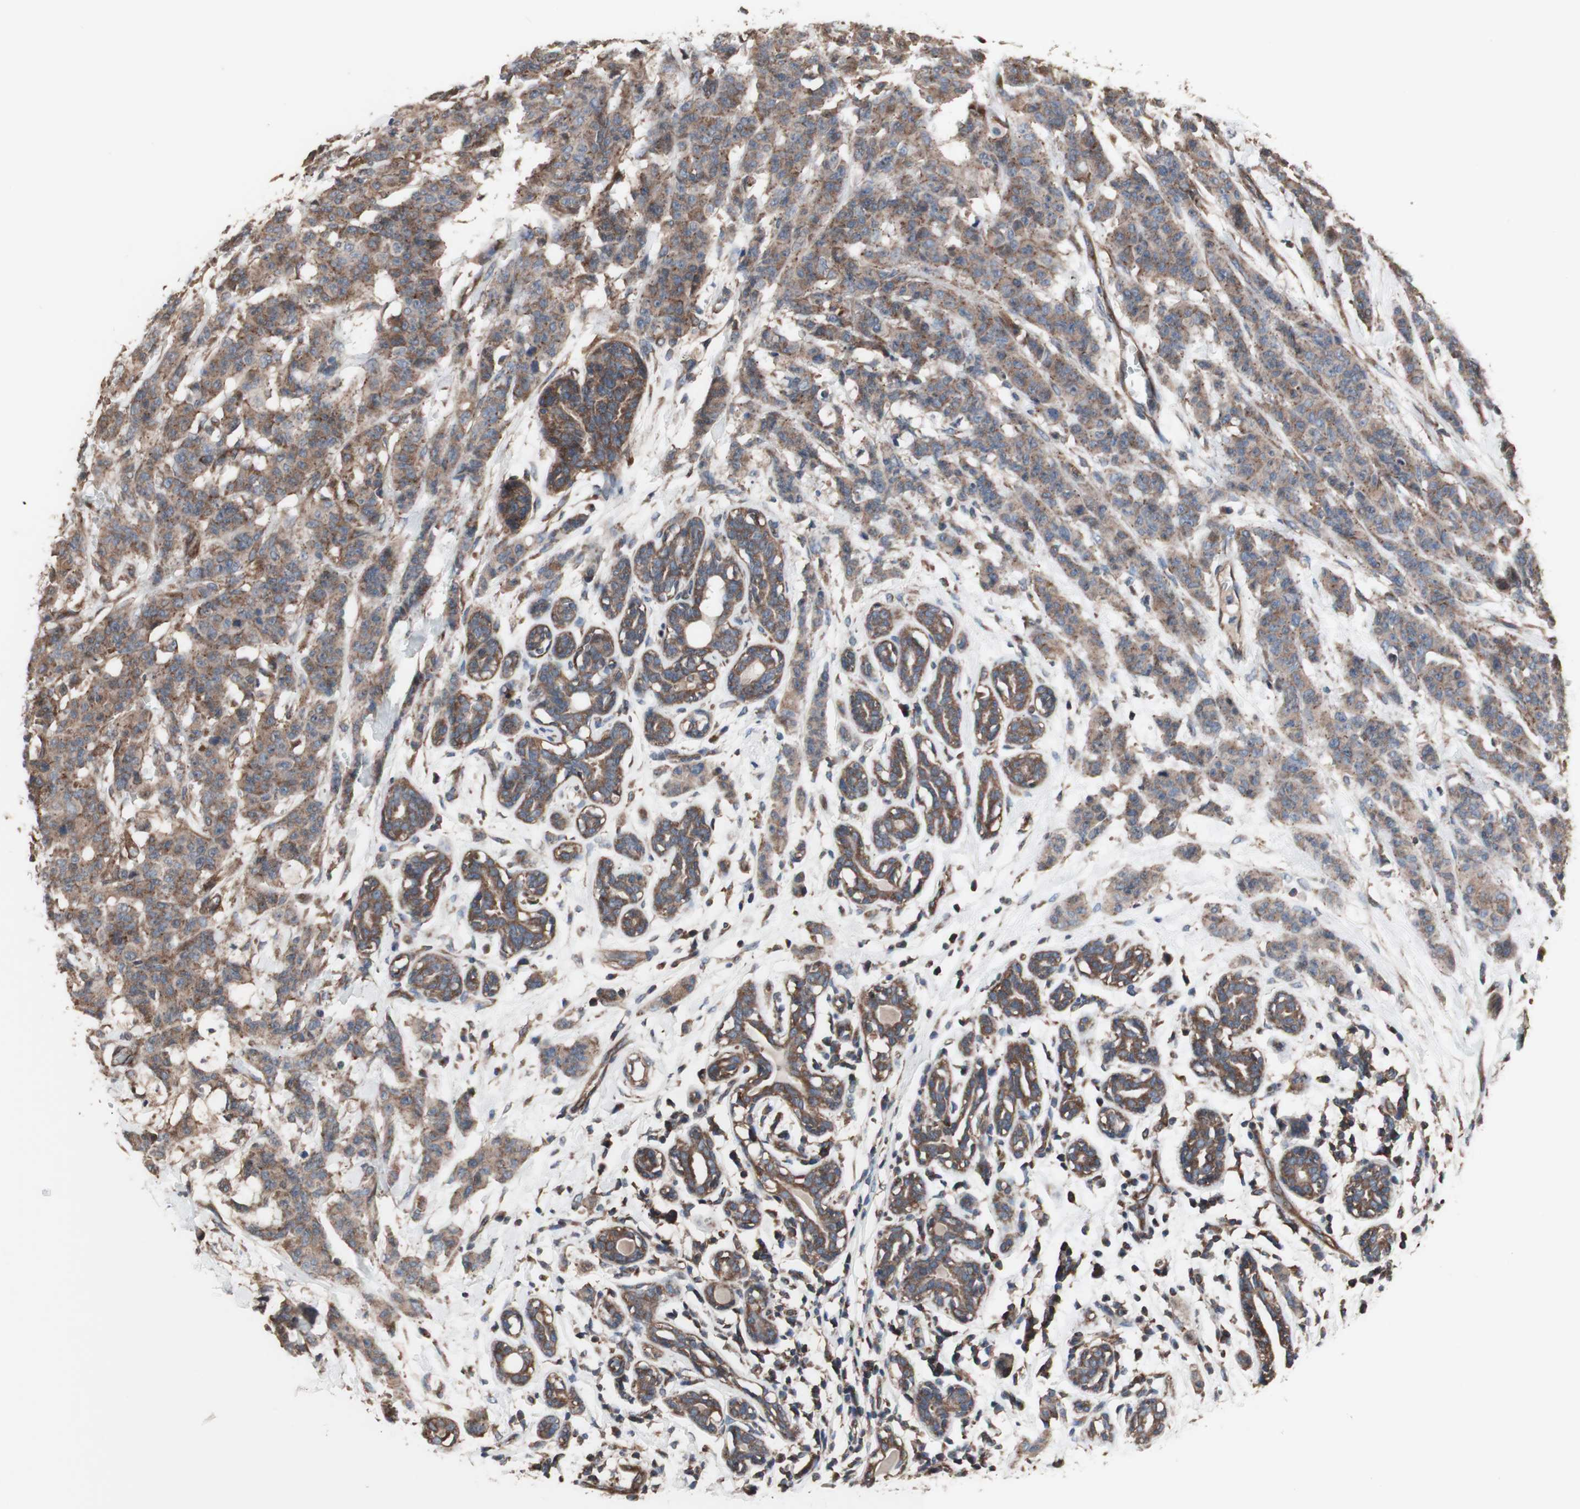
{"staining": {"intensity": "moderate", "quantity": ">75%", "location": "cytoplasmic/membranous"}, "tissue": "breast cancer", "cell_type": "Tumor cells", "image_type": "cancer", "snomed": [{"axis": "morphology", "description": "Normal tissue, NOS"}, {"axis": "morphology", "description": "Duct carcinoma"}, {"axis": "topography", "description": "Breast"}], "caption": "Protein analysis of breast invasive ductal carcinoma tissue reveals moderate cytoplasmic/membranous expression in approximately >75% of tumor cells.", "gene": "COPB1", "patient": {"sex": "female", "age": 40}}